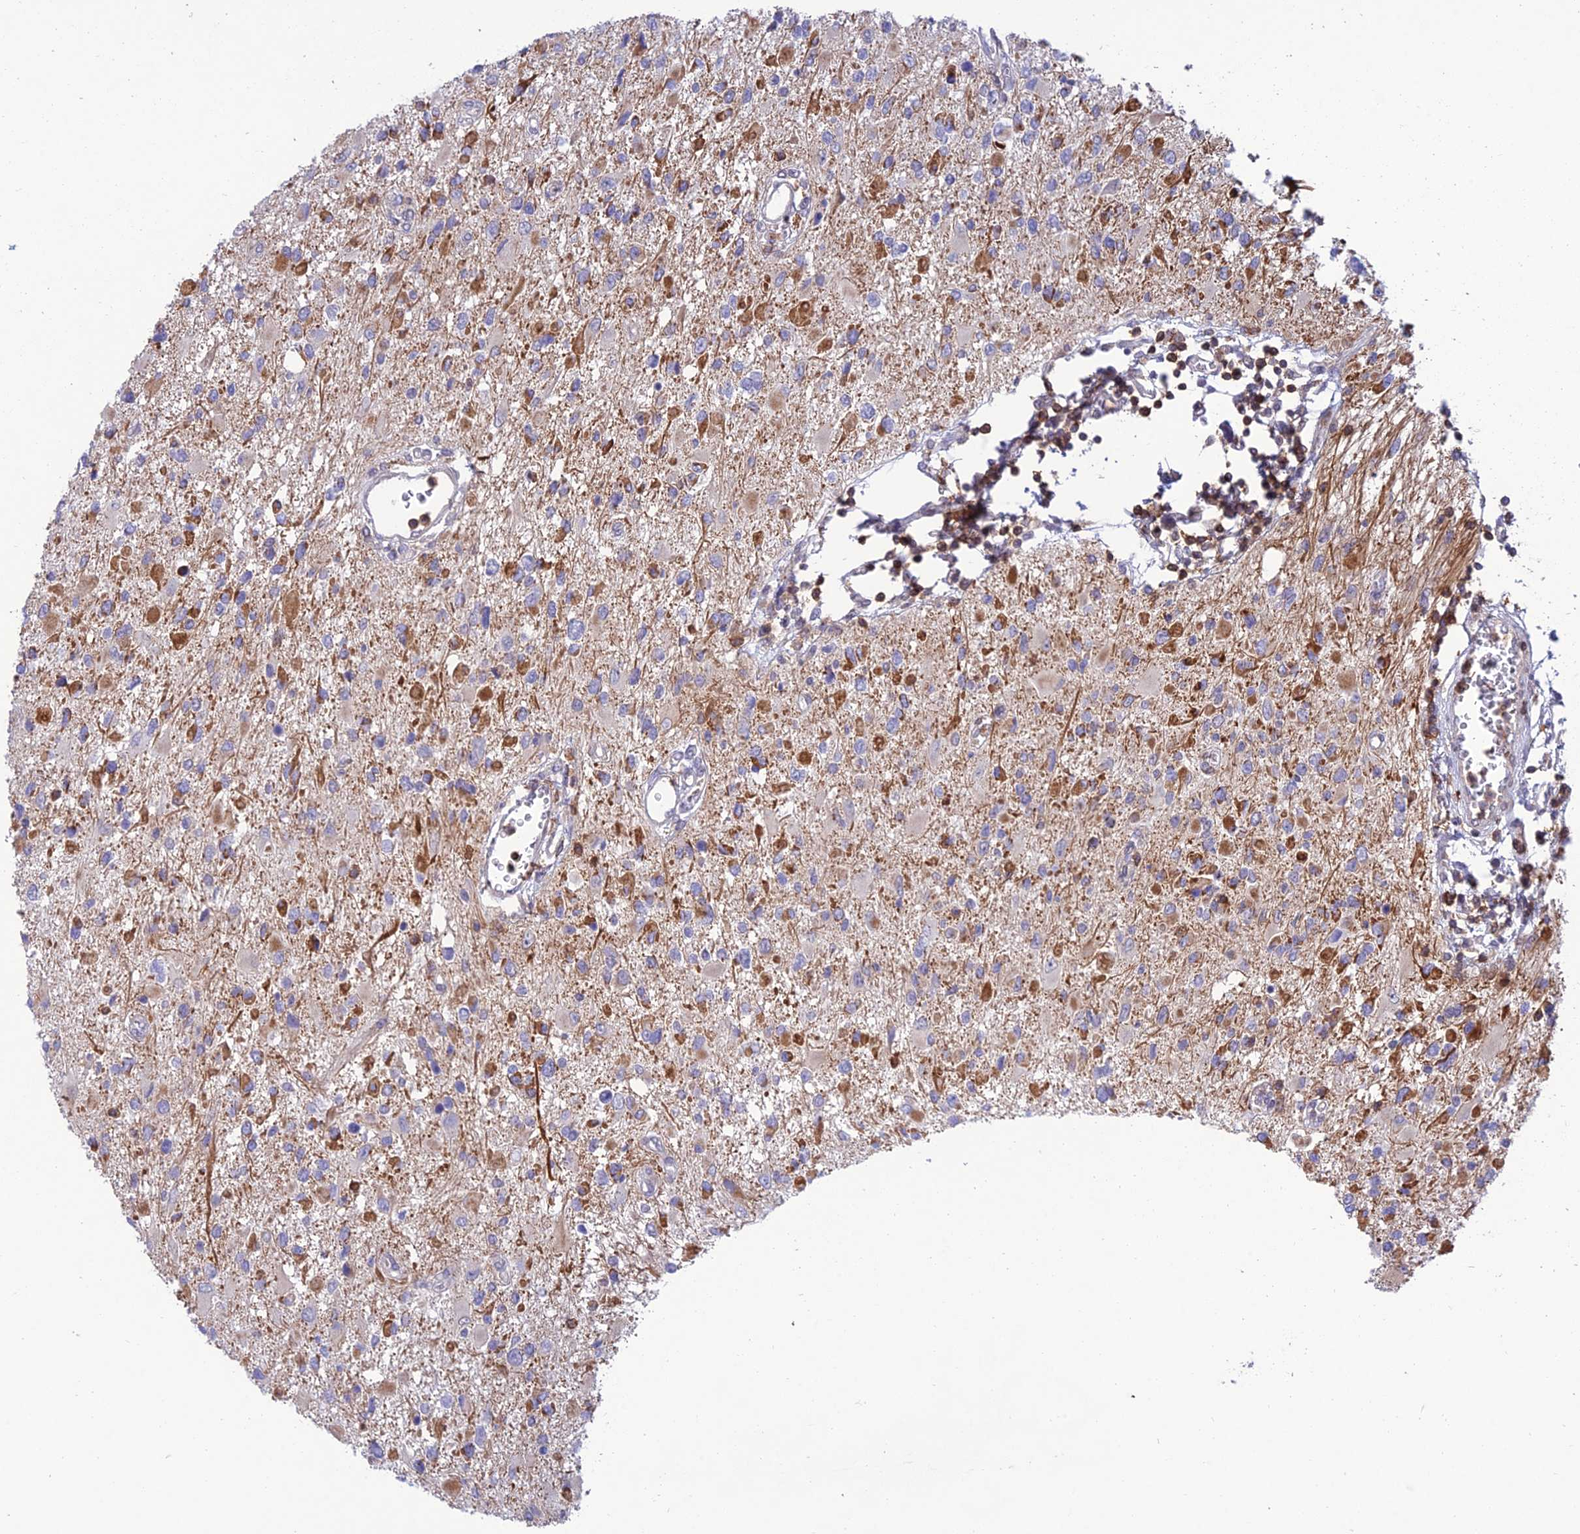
{"staining": {"intensity": "moderate", "quantity": "<25%", "location": "cytoplasmic/membranous"}, "tissue": "glioma", "cell_type": "Tumor cells", "image_type": "cancer", "snomed": [{"axis": "morphology", "description": "Glioma, malignant, High grade"}, {"axis": "topography", "description": "Brain"}], "caption": "Protein analysis of glioma tissue shows moderate cytoplasmic/membranous positivity in about <25% of tumor cells.", "gene": "FAM76A", "patient": {"sex": "male", "age": 53}}